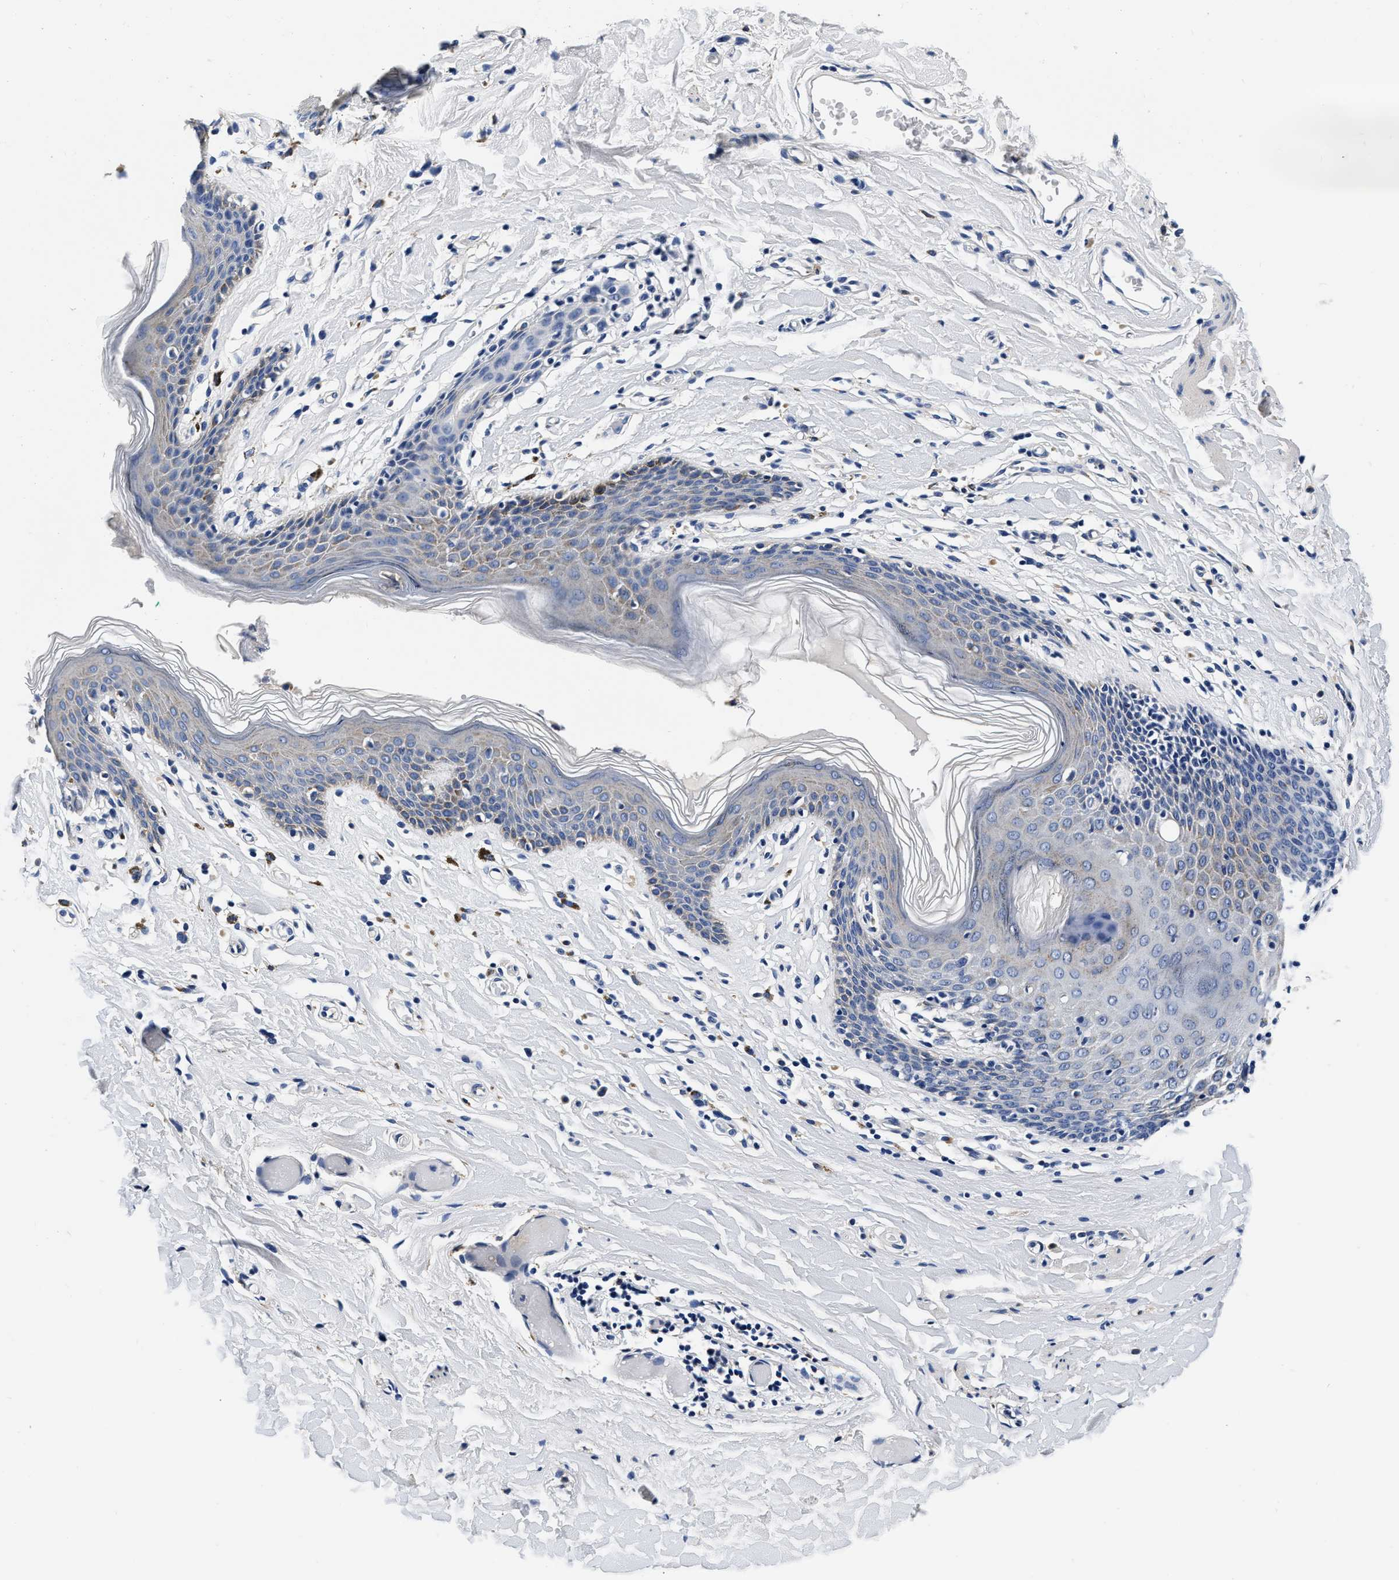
{"staining": {"intensity": "moderate", "quantity": "<25%", "location": "cytoplasmic/membranous"}, "tissue": "skin", "cell_type": "Epidermal cells", "image_type": "normal", "snomed": [{"axis": "morphology", "description": "Normal tissue, NOS"}, {"axis": "topography", "description": "Vulva"}], "caption": "High-power microscopy captured an IHC image of benign skin, revealing moderate cytoplasmic/membranous positivity in about <25% of epidermal cells.", "gene": "GRN", "patient": {"sex": "female", "age": 66}}